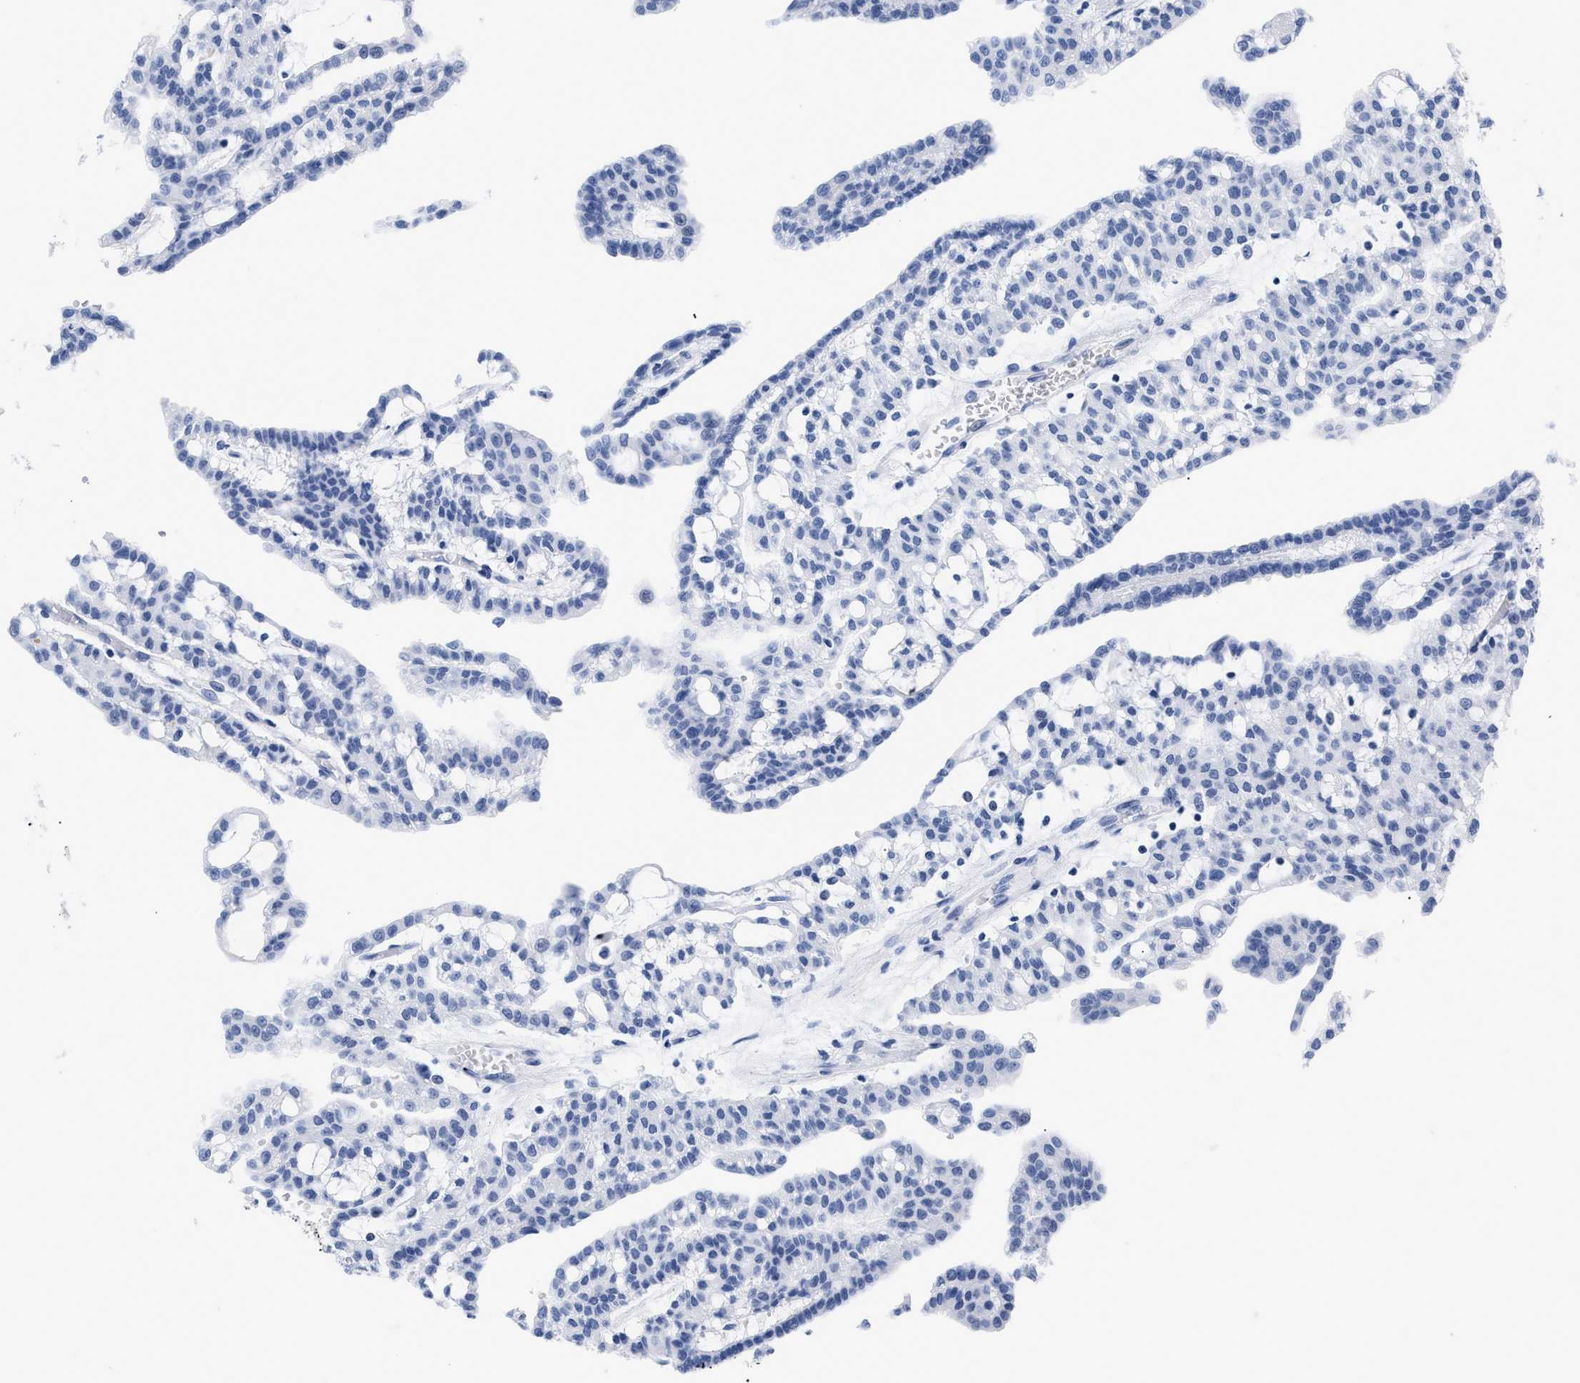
{"staining": {"intensity": "negative", "quantity": "none", "location": "none"}, "tissue": "renal cancer", "cell_type": "Tumor cells", "image_type": "cancer", "snomed": [{"axis": "morphology", "description": "Adenocarcinoma, NOS"}, {"axis": "topography", "description": "Kidney"}], "caption": "This is a histopathology image of immunohistochemistry staining of renal adenocarcinoma, which shows no positivity in tumor cells.", "gene": "DUSP26", "patient": {"sex": "male", "age": 63}}